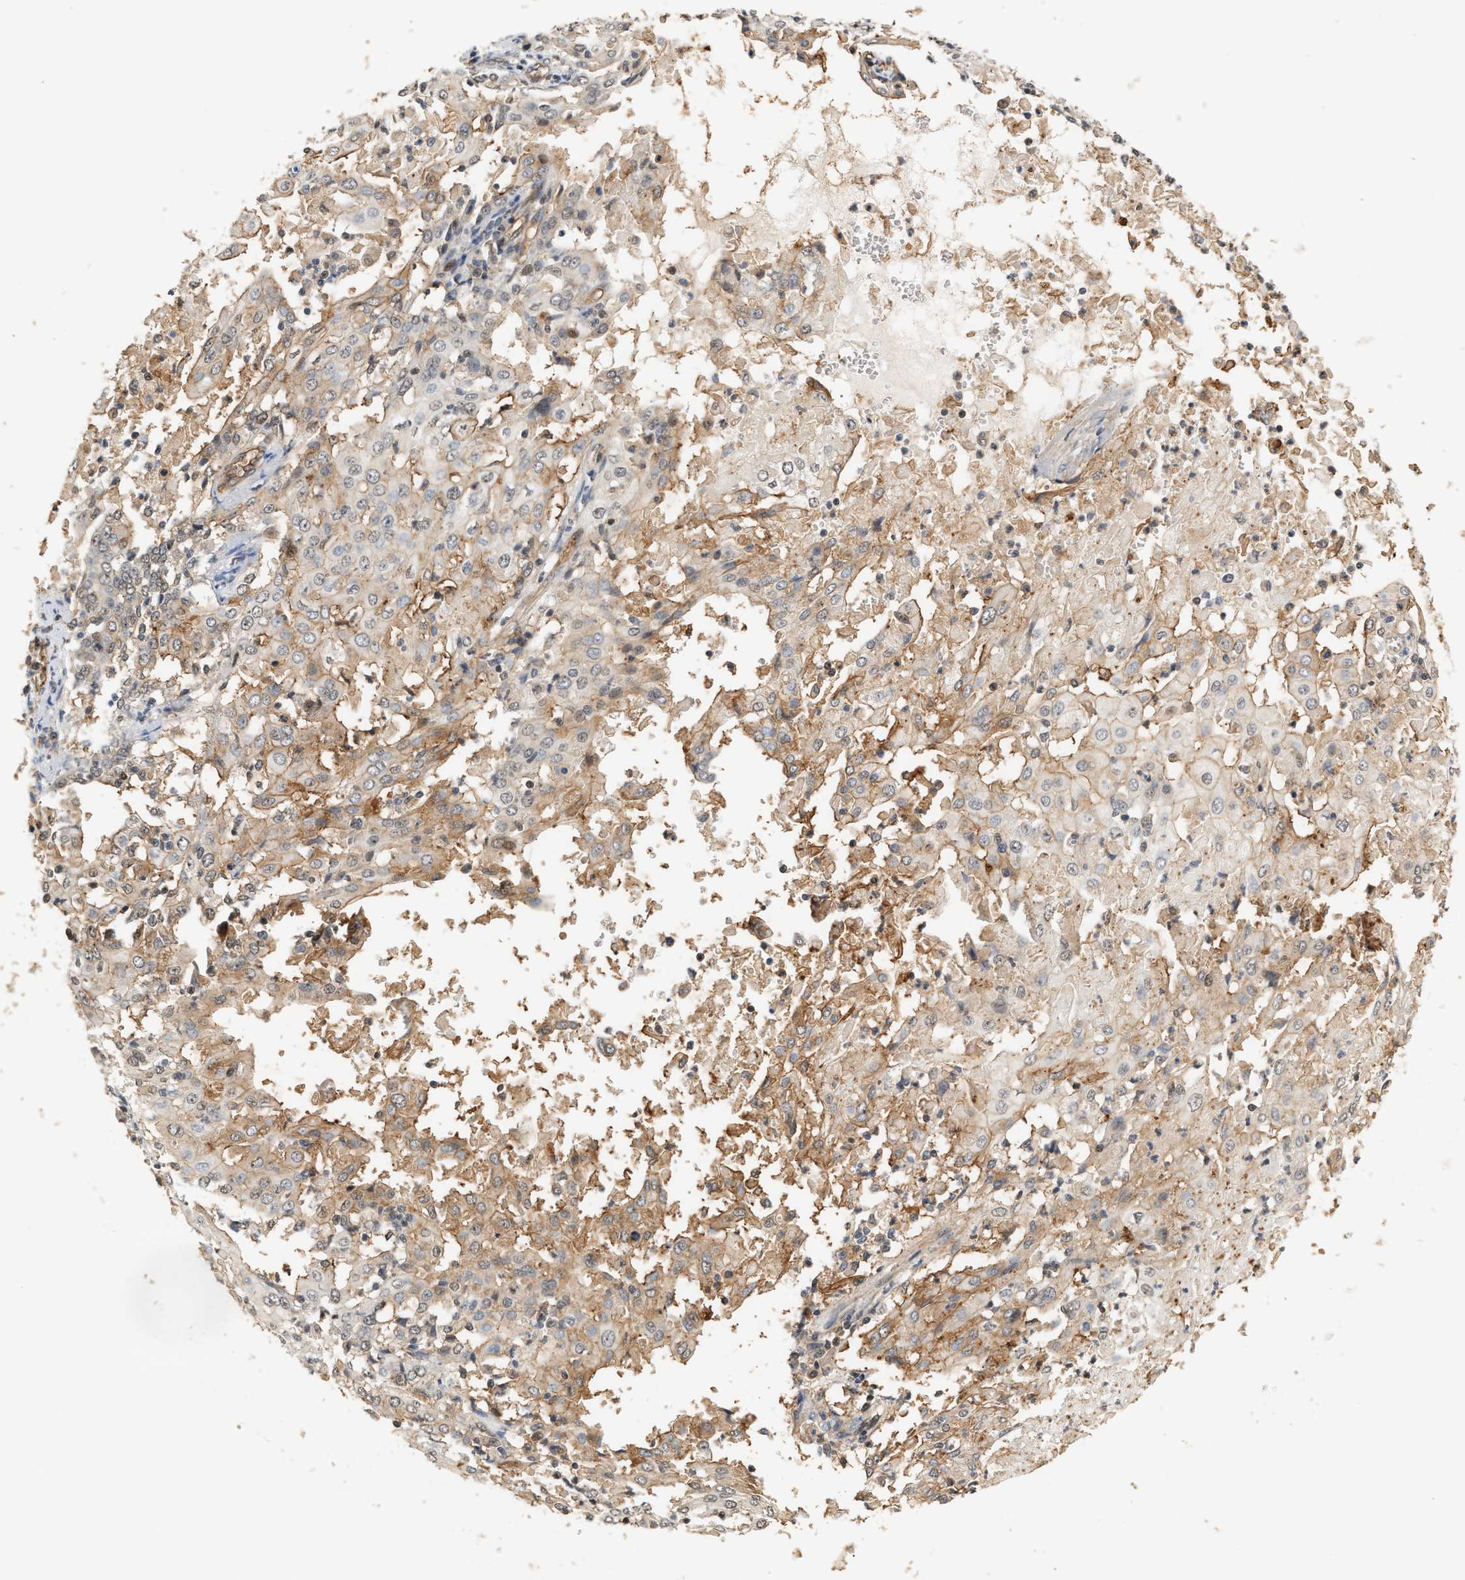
{"staining": {"intensity": "weak", "quantity": ">75%", "location": "cytoplasmic/membranous"}, "tissue": "cervical cancer", "cell_type": "Tumor cells", "image_type": "cancer", "snomed": [{"axis": "morphology", "description": "Squamous cell carcinoma, NOS"}, {"axis": "topography", "description": "Cervix"}], "caption": "A brown stain shows weak cytoplasmic/membranous positivity of a protein in human squamous cell carcinoma (cervical) tumor cells. (DAB (3,3'-diaminobenzidine) IHC with brightfield microscopy, high magnification).", "gene": "PLXND1", "patient": {"sex": "female", "age": 39}}